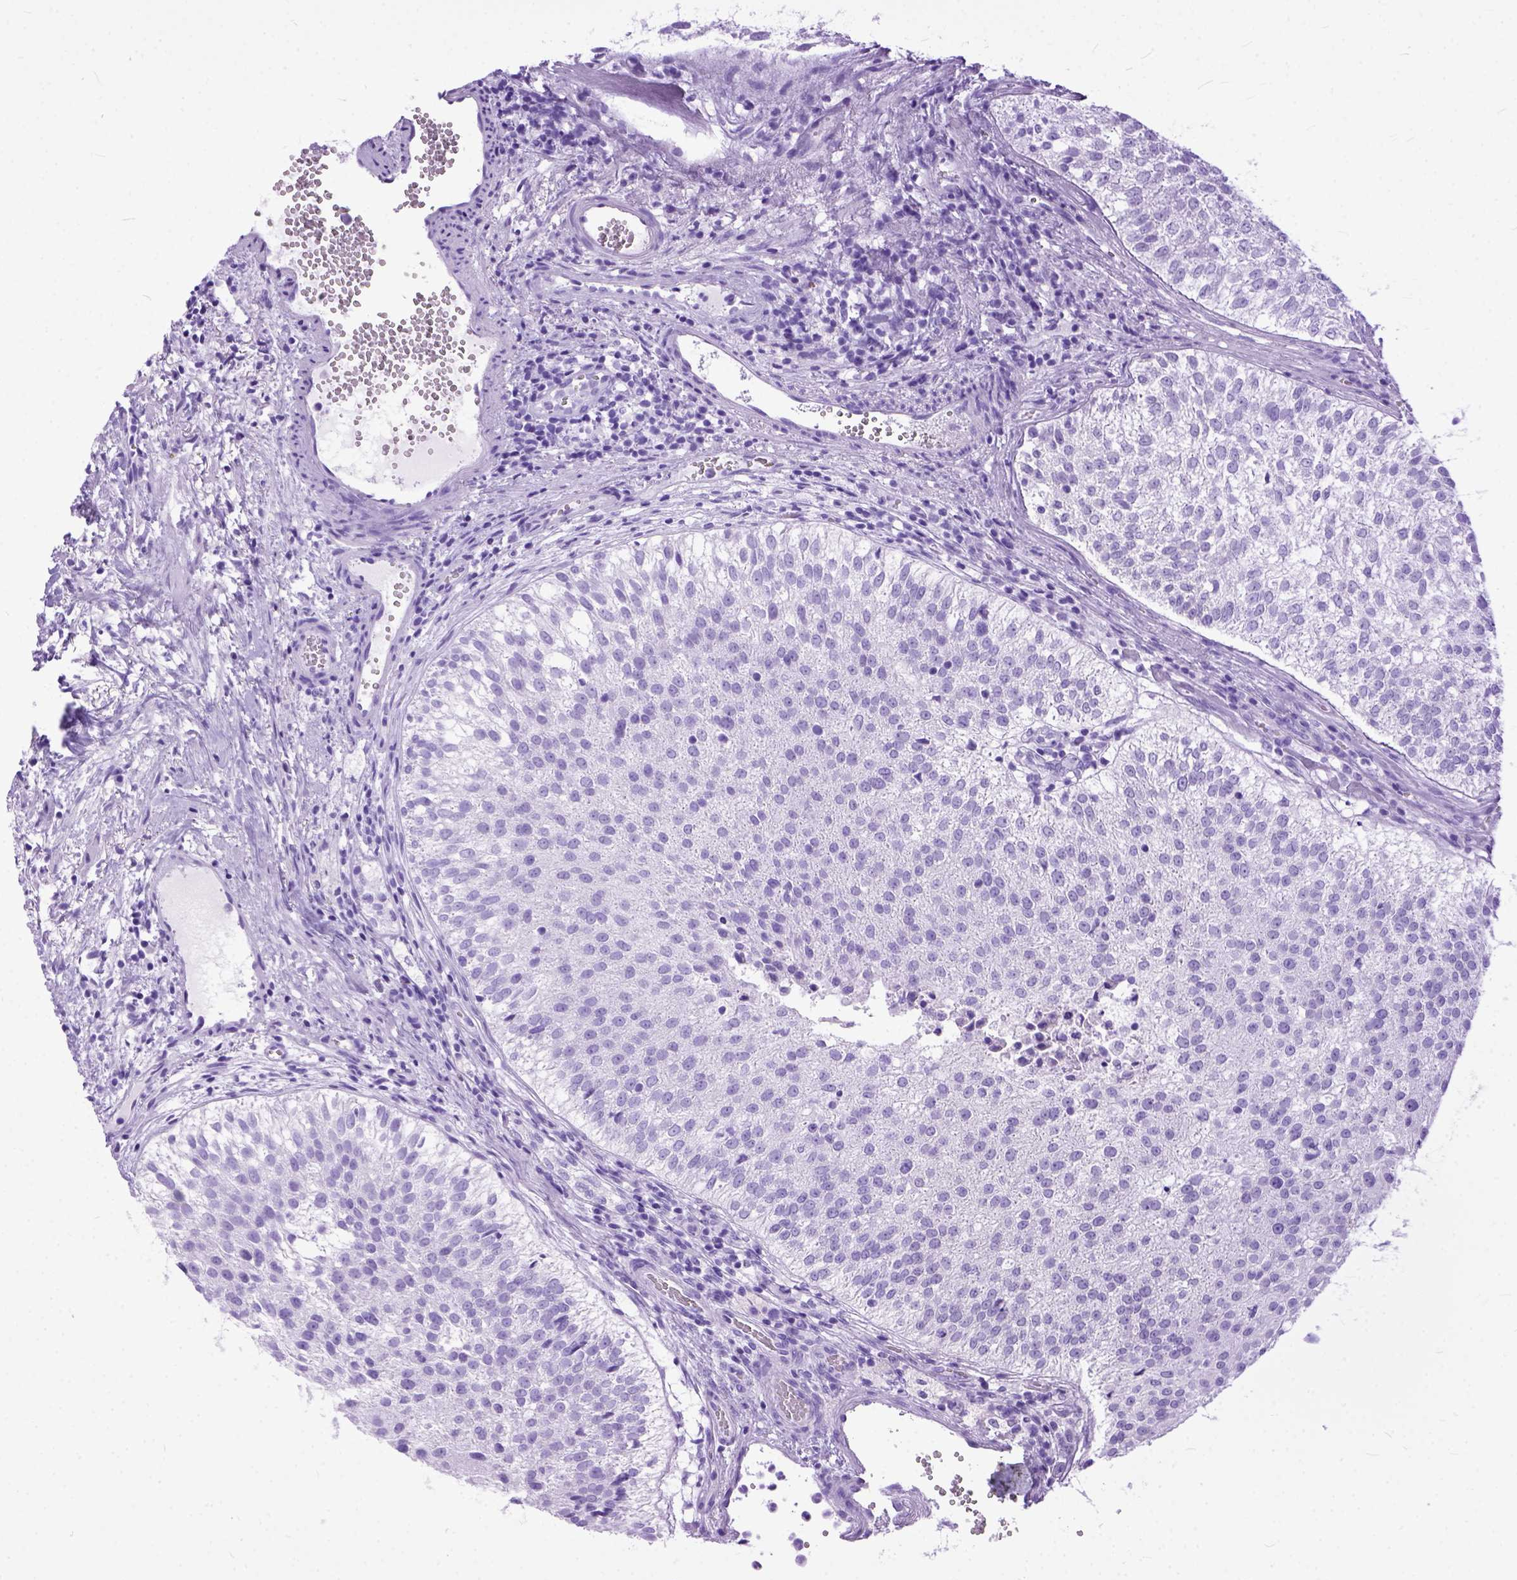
{"staining": {"intensity": "negative", "quantity": "none", "location": "none"}, "tissue": "urothelial cancer", "cell_type": "Tumor cells", "image_type": "cancer", "snomed": [{"axis": "morphology", "description": "Urothelial carcinoma, Low grade"}, {"axis": "topography", "description": "Urinary bladder"}], "caption": "Immunohistochemistry image of neoplastic tissue: low-grade urothelial carcinoma stained with DAB shows no significant protein positivity in tumor cells. Nuclei are stained in blue.", "gene": "GNGT1", "patient": {"sex": "female", "age": 87}}